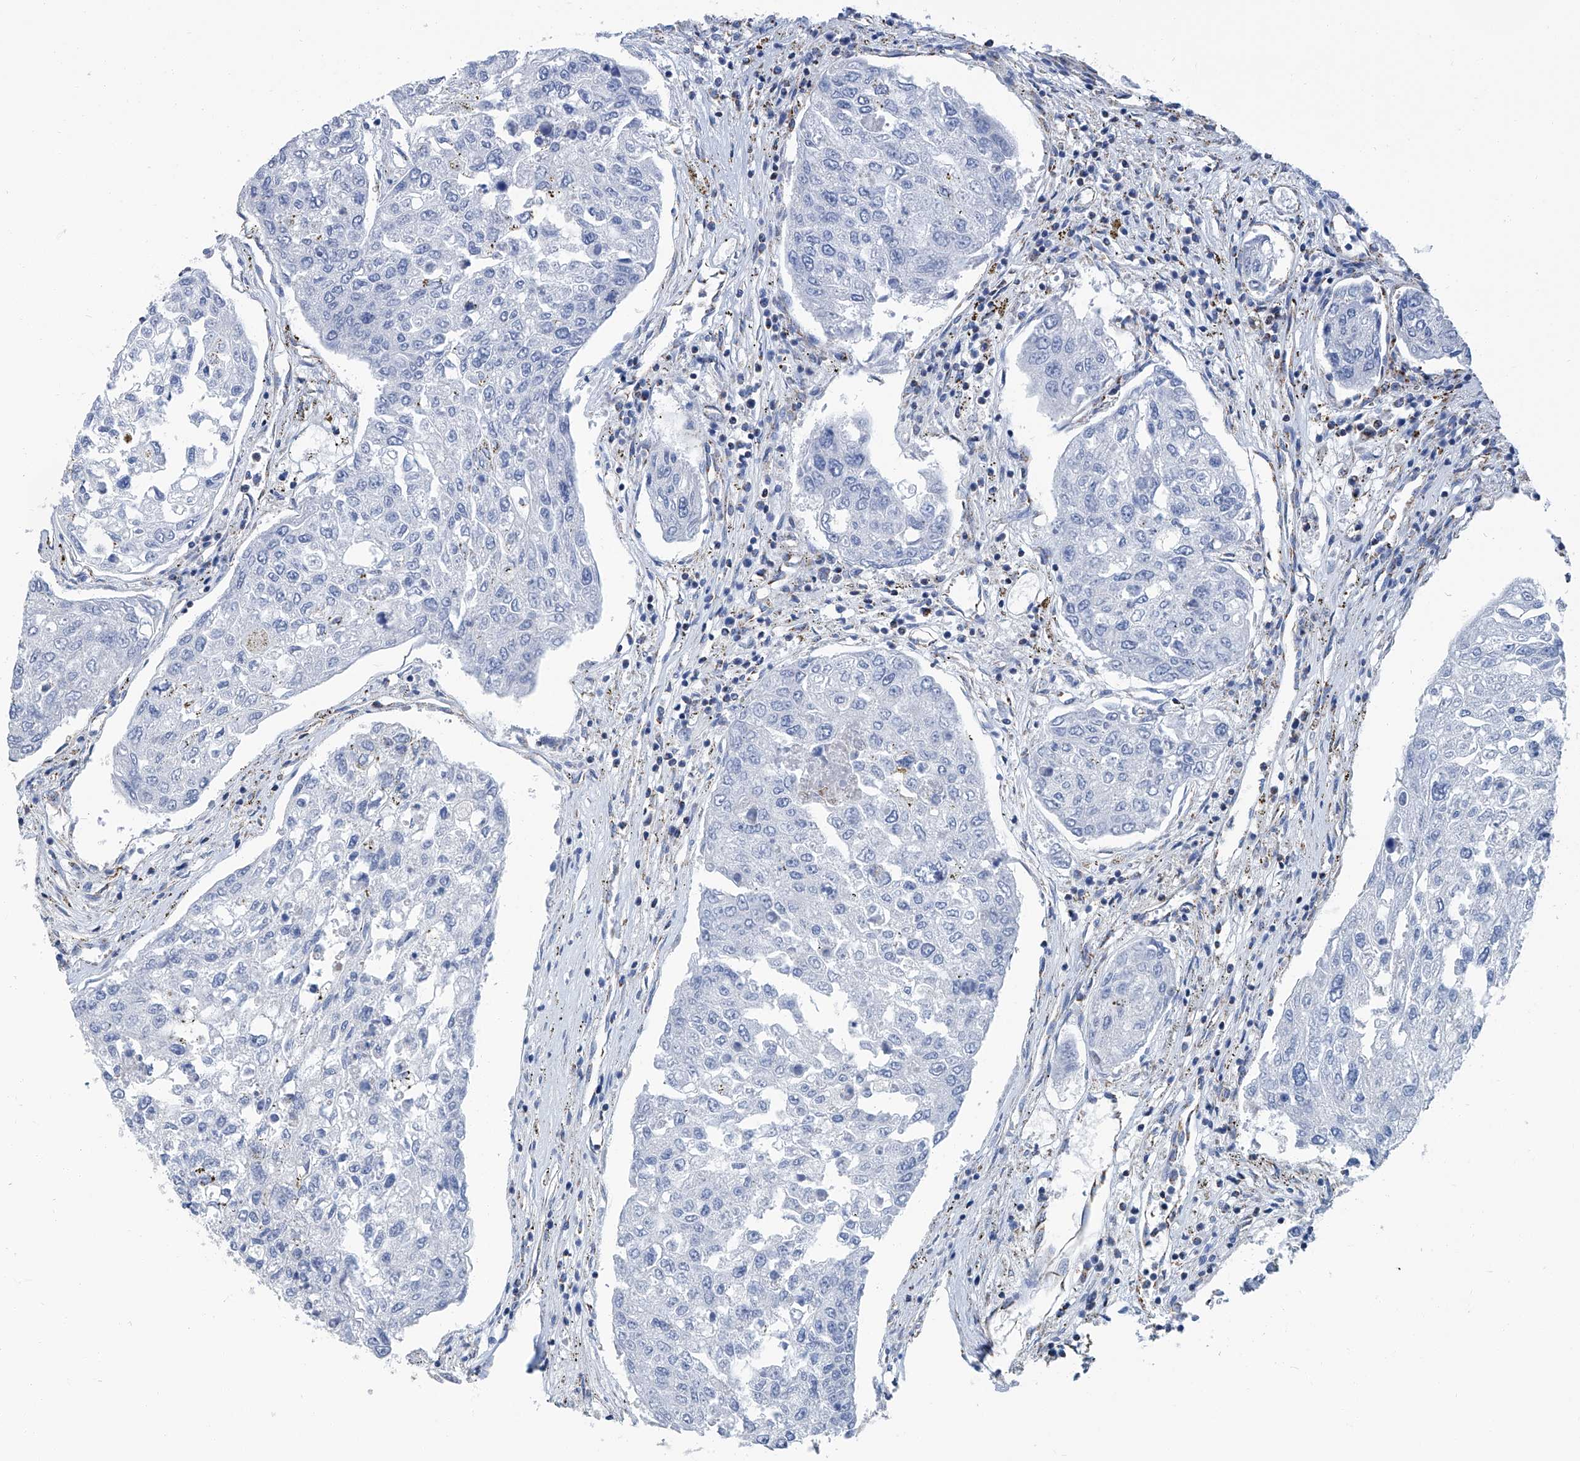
{"staining": {"intensity": "negative", "quantity": "none", "location": "none"}, "tissue": "urothelial cancer", "cell_type": "Tumor cells", "image_type": "cancer", "snomed": [{"axis": "morphology", "description": "Urothelial carcinoma, High grade"}, {"axis": "topography", "description": "Lymph node"}, {"axis": "topography", "description": "Urinary bladder"}], "caption": "Immunohistochemical staining of human urothelial cancer reveals no significant staining in tumor cells.", "gene": "MT-ND1", "patient": {"sex": "male", "age": 51}}